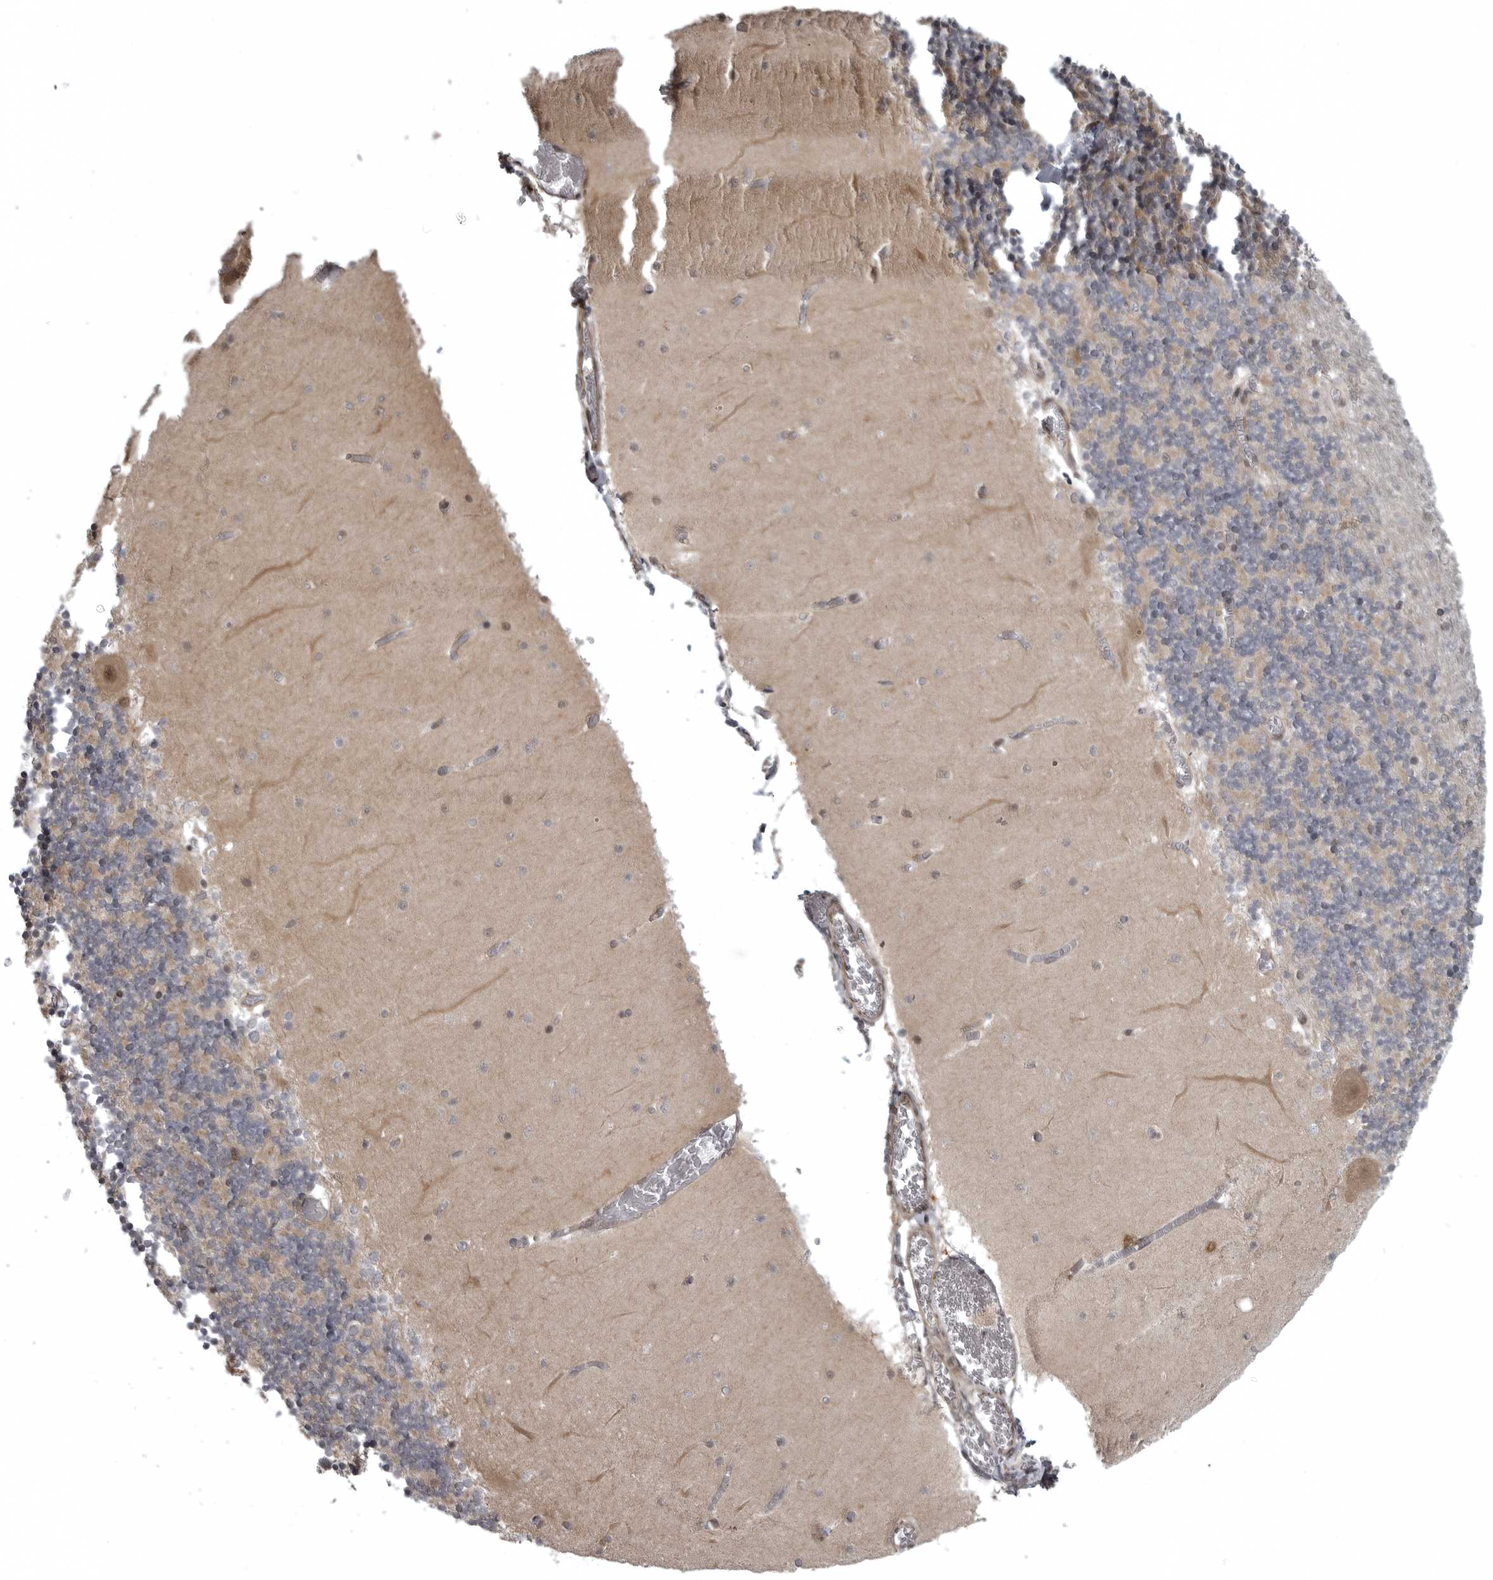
{"staining": {"intensity": "weak", "quantity": "25%-75%", "location": "cytoplasmic/membranous"}, "tissue": "cerebellum", "cell_type": "Cells in granular layer", "image_type": "normal", "snomed": [{"axis": "morphology", "description": "Normal tissue, NOS"}, {"axis": "topography", "description": "Cerebellum"}], "caption": "High-power microscopy captured an immunohistochemistry micrograph of benign cerebellum, revealing weak cytoplasmic/membranous expression in about 25%-75% of cells in granular layer.", "gene": "SNX16", "patient": {"sex": "female", "age": 28}}